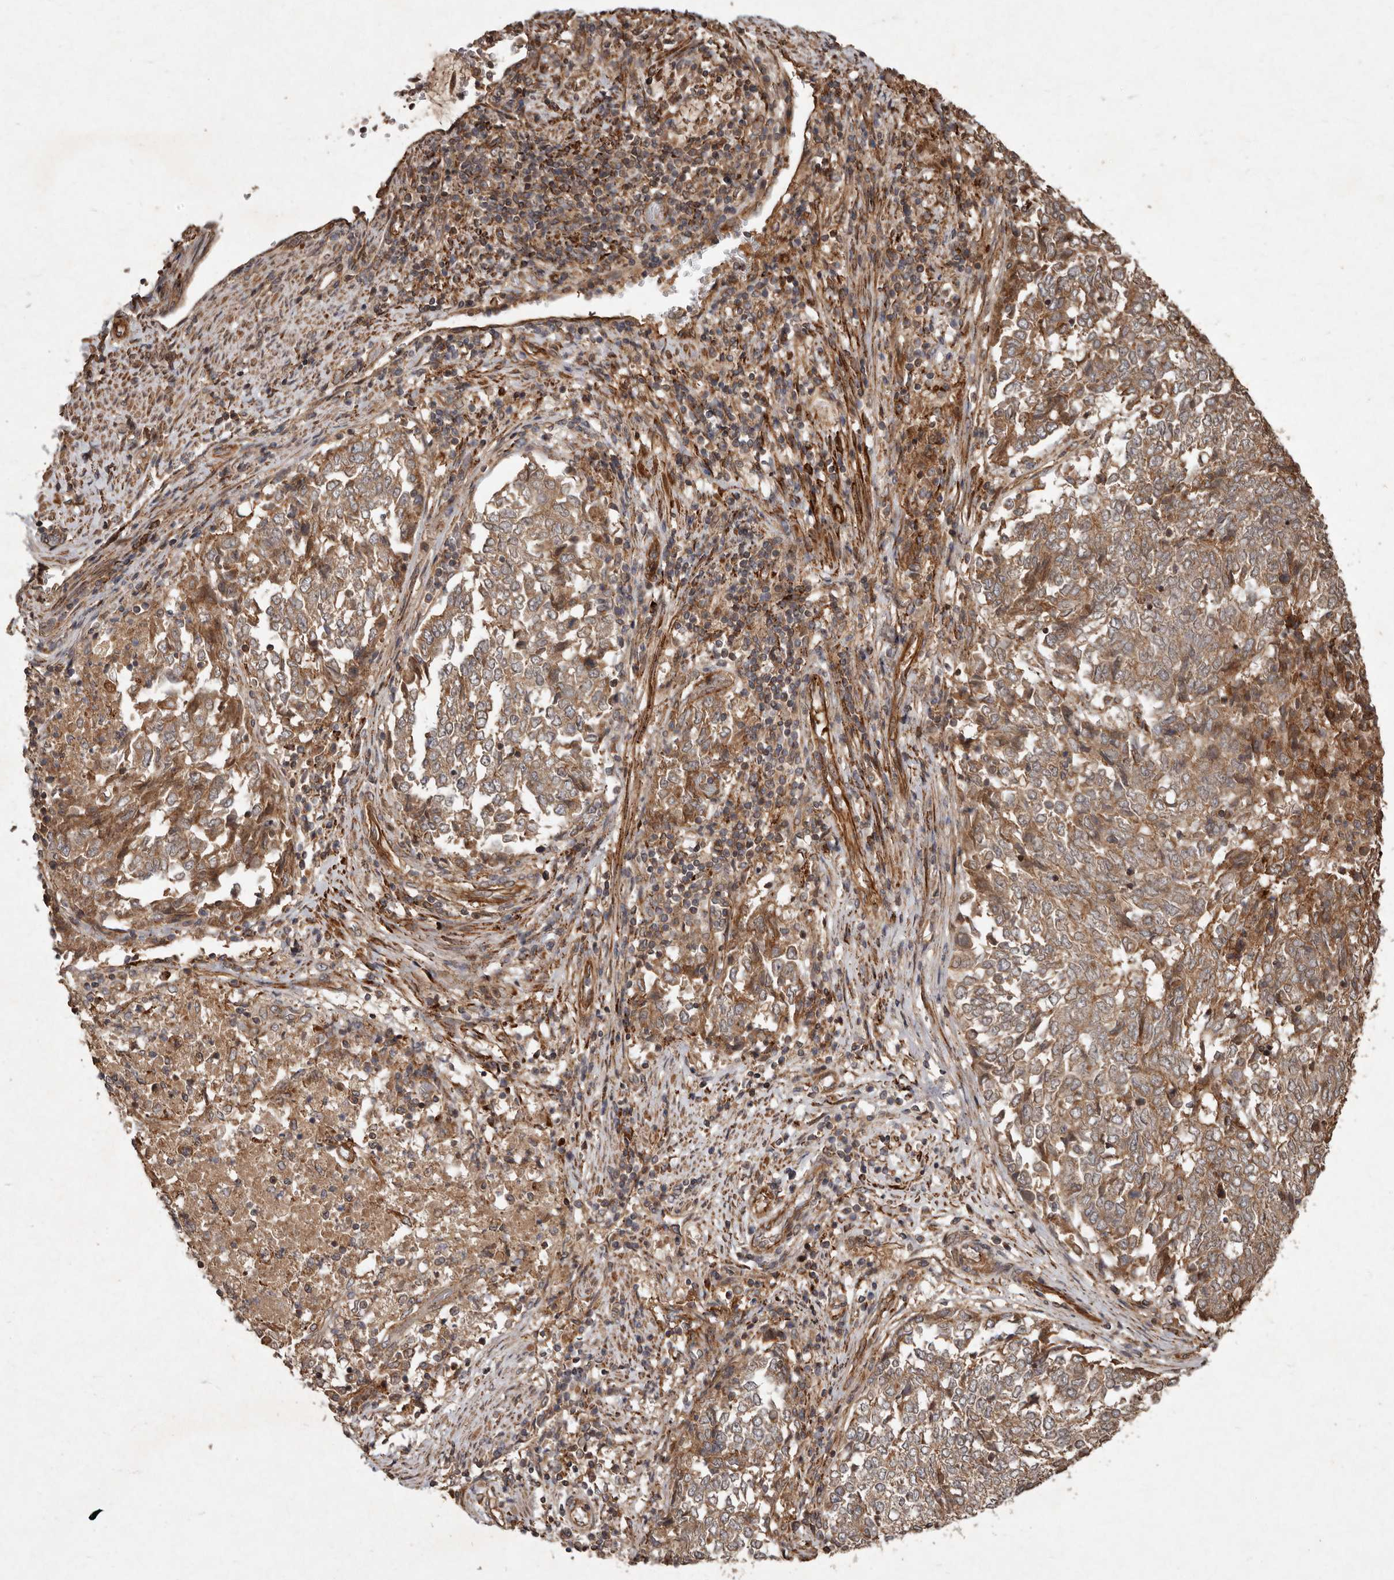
{"staining": {"intensity": "moderate", "quantity": ">75%", "location": "cytoplasmic/membranous"}, "tissue": "endometrial cancer", "cell_type": "Tumor cells", "image_type": "cancer", "snomed": [{"axis": "morphology", "description": "Adenocarcinoma, NOS"}, {"axis": "topography", "description": "Endometrium"}], "caption": "IHC (DAB) staining of adenocarcinoma (endometrial) shows moderate cytoplasmic/membranous protein staining in approximately >75% of tumor cells.", "gene": "SEMA3A", "patient": {"sex": "female", "age": 80}}